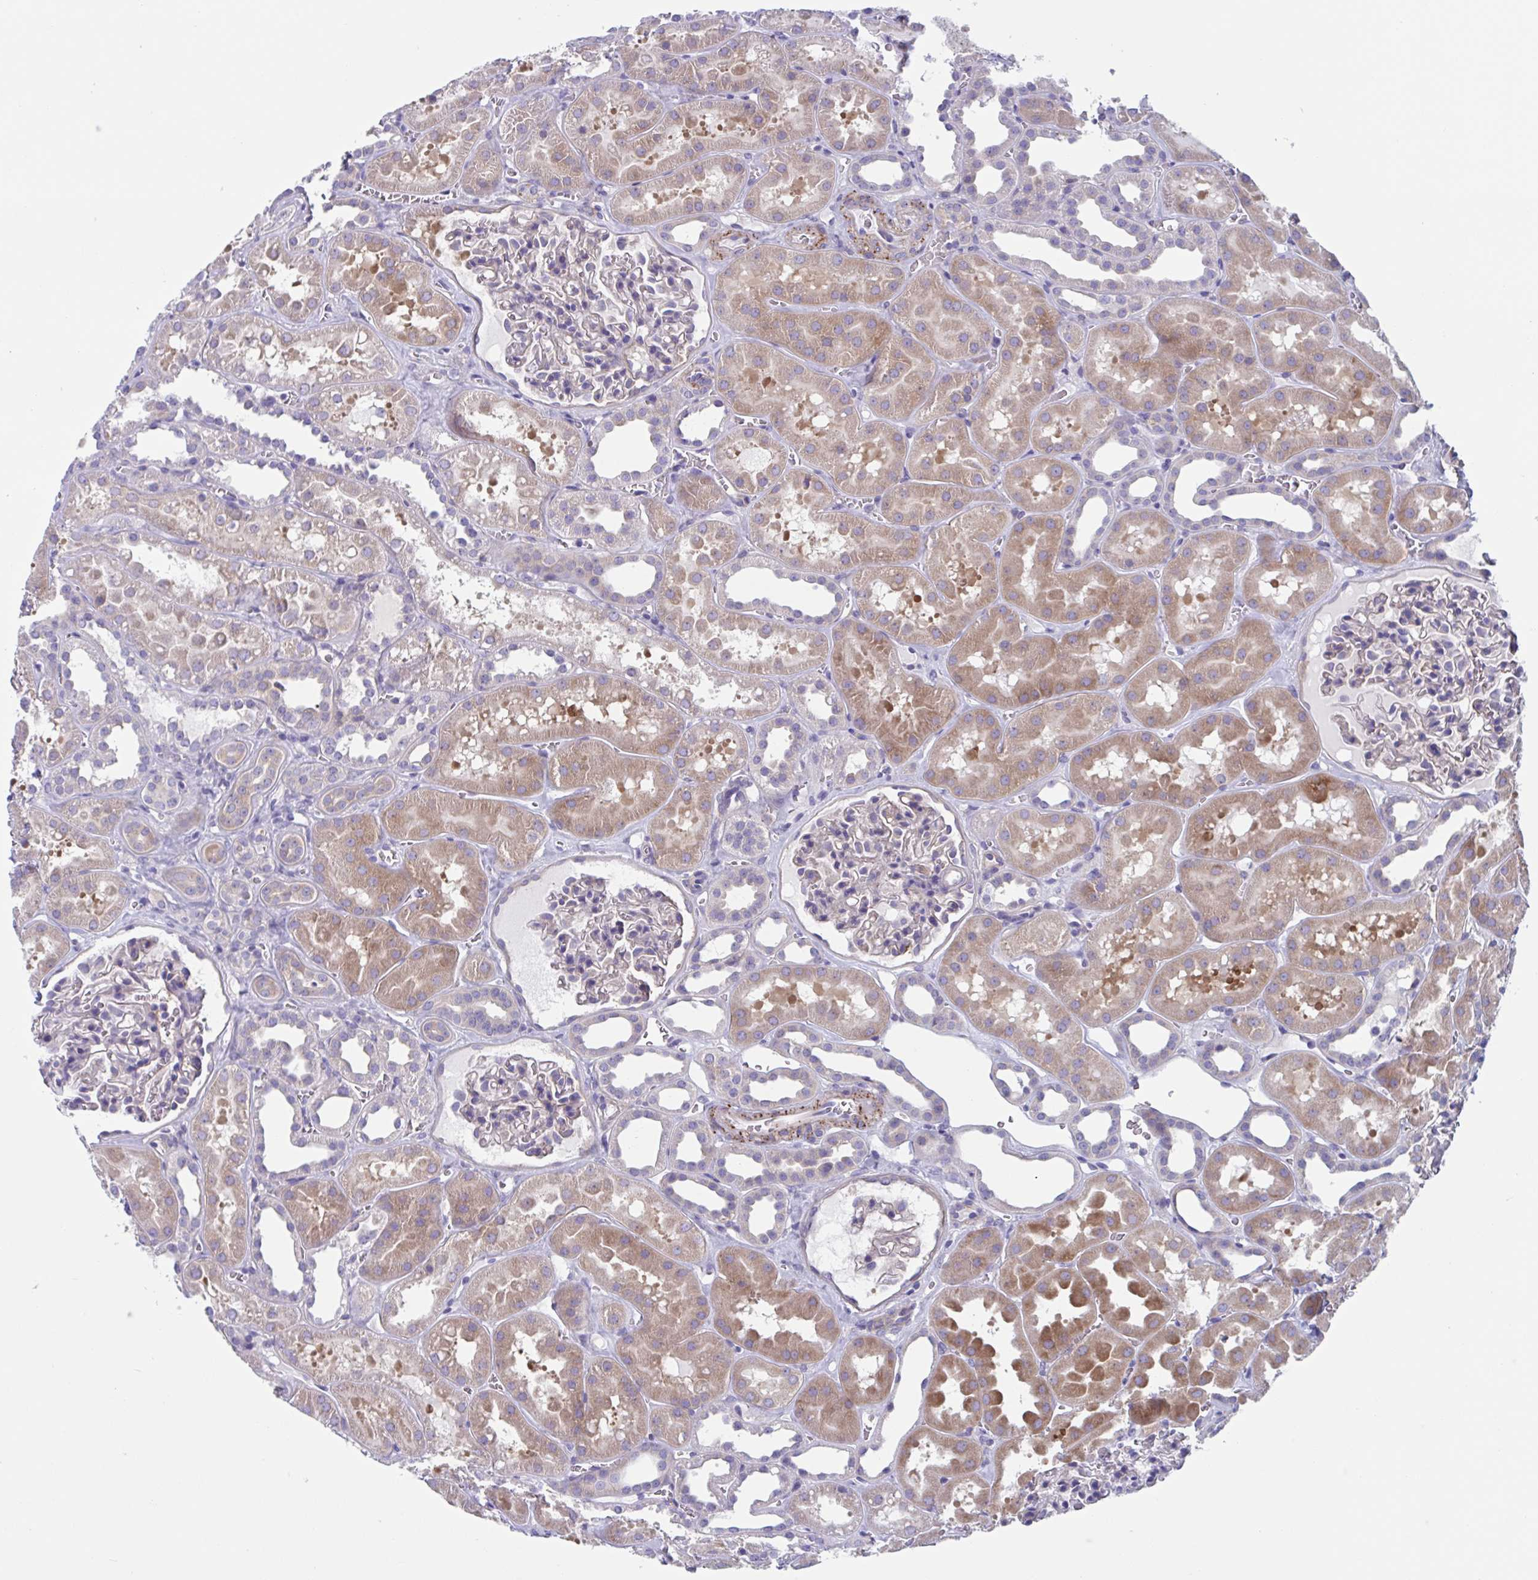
{"staining": {"intensity": "negative", "quantity": "none", "location": "none"}, "tissue": "kidney", "cell_type": "Cells in glomeruli", "image_type": "normal", "snomed": [{"axis": "morphology", "description": "Normal tissue, NOS"}, {"axis": "topography", "description": "Kidney"}], "caption": "High power microscopy image of an immunohistochemistry (IHC) image of unremarkable kidney, revealing no significant expression in cells in glomeruli. (DAB (3,3'-diaminobenzidine) immunohistochemistry (IHC), high magnification).", "gene": "LPIN3", "patient": {"sex": "female", "age": 41}}